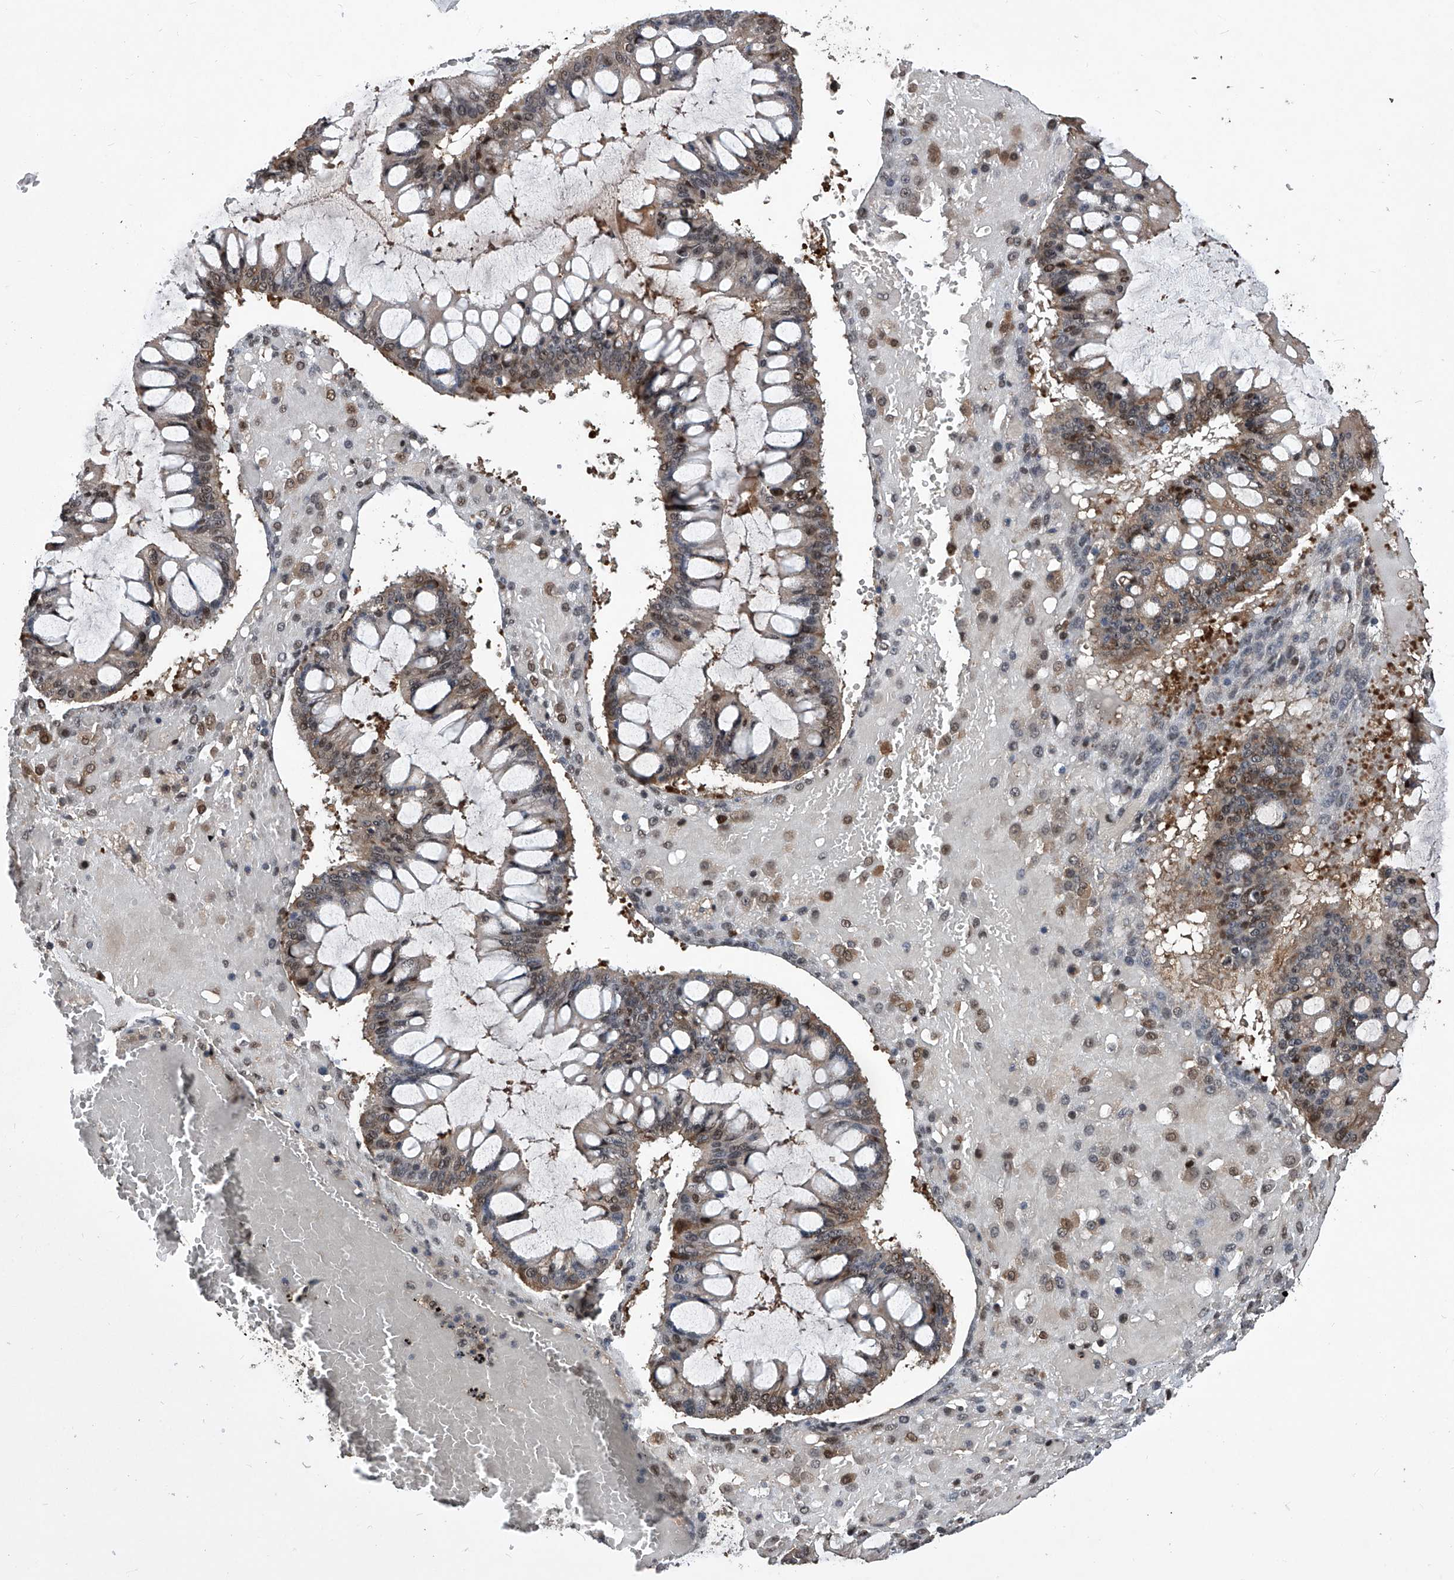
{"staining": {"intensity": "weak", "quantity": "<25%", "location": "nuclear"}, "tissue": "ovarian cancer", "cell_type": "Tumor cells", "image_type": "cancer", "snomed": [{"axis": "morphology", "description": "Cystadenocarcinoma, mucinous, NOS"}, {"axis": "topography", "description": "Ovary"}], "caption": "Ovarian cancer (mucinous cystadenocarcinoma) stained for a protein using immunohistochemistry (IHC) demonstrates no positivity tumor cells.", "gene": "PSMB1", "patient": {"sex": "female", "age": 73}}